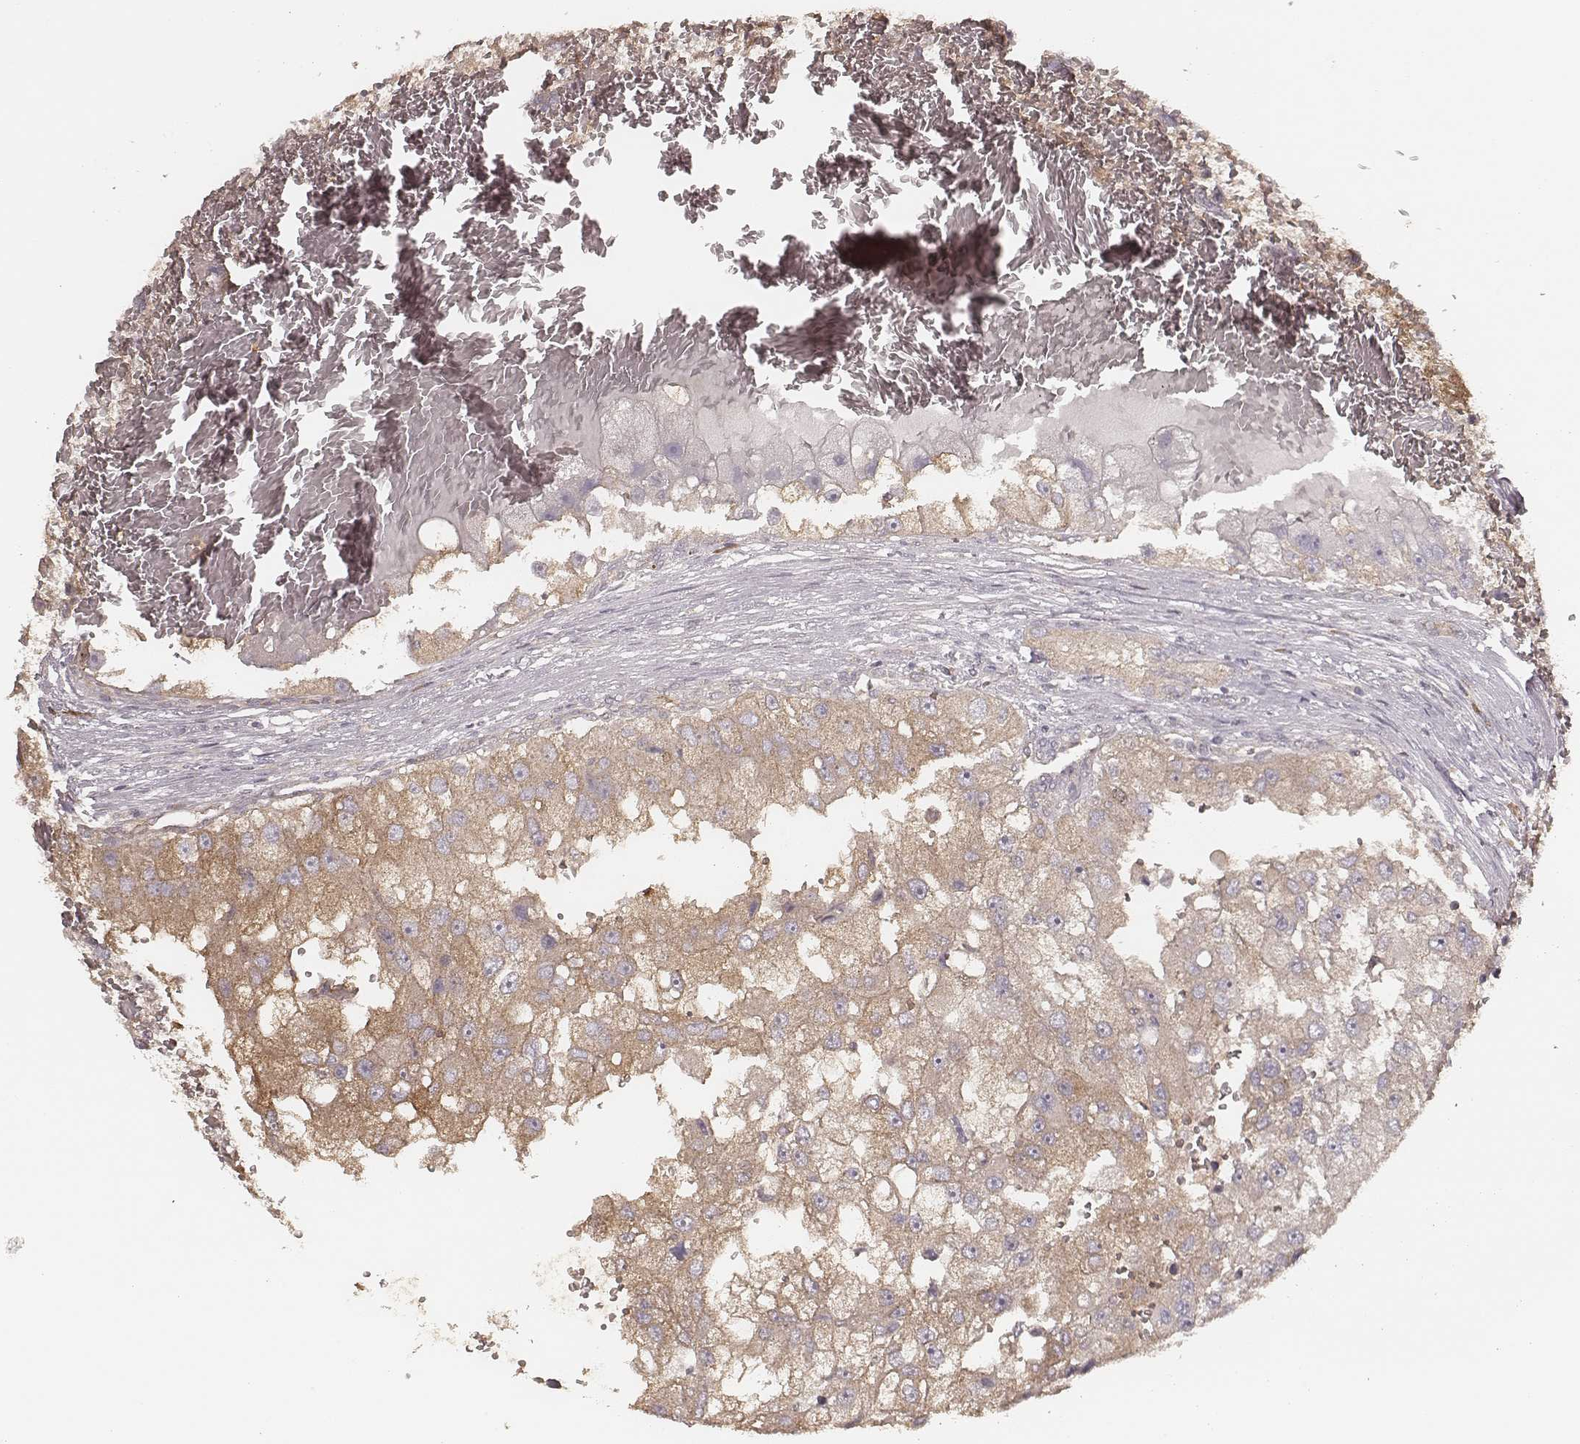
{"staining": {"intensity": "moderate", "quantity": ">75%", "location": "cytoplasmic/membranous"}, "tissue": "renal cancer", "cell_type": "Tumor cells", "image_type": "cancer", "snomed": [{"axis": "morphology", "description": "Adenocarcinoma, NOS"}, {"axis": "topography", "description": "Kidney"}], "caption": "Protein staining exhibits moderate cytoplasmic/membranous expression in about >75% of tumor cells in renal adenocarcinoma.", "gene": "CARS1", "patient": {"sex": "male", "age": 63}}